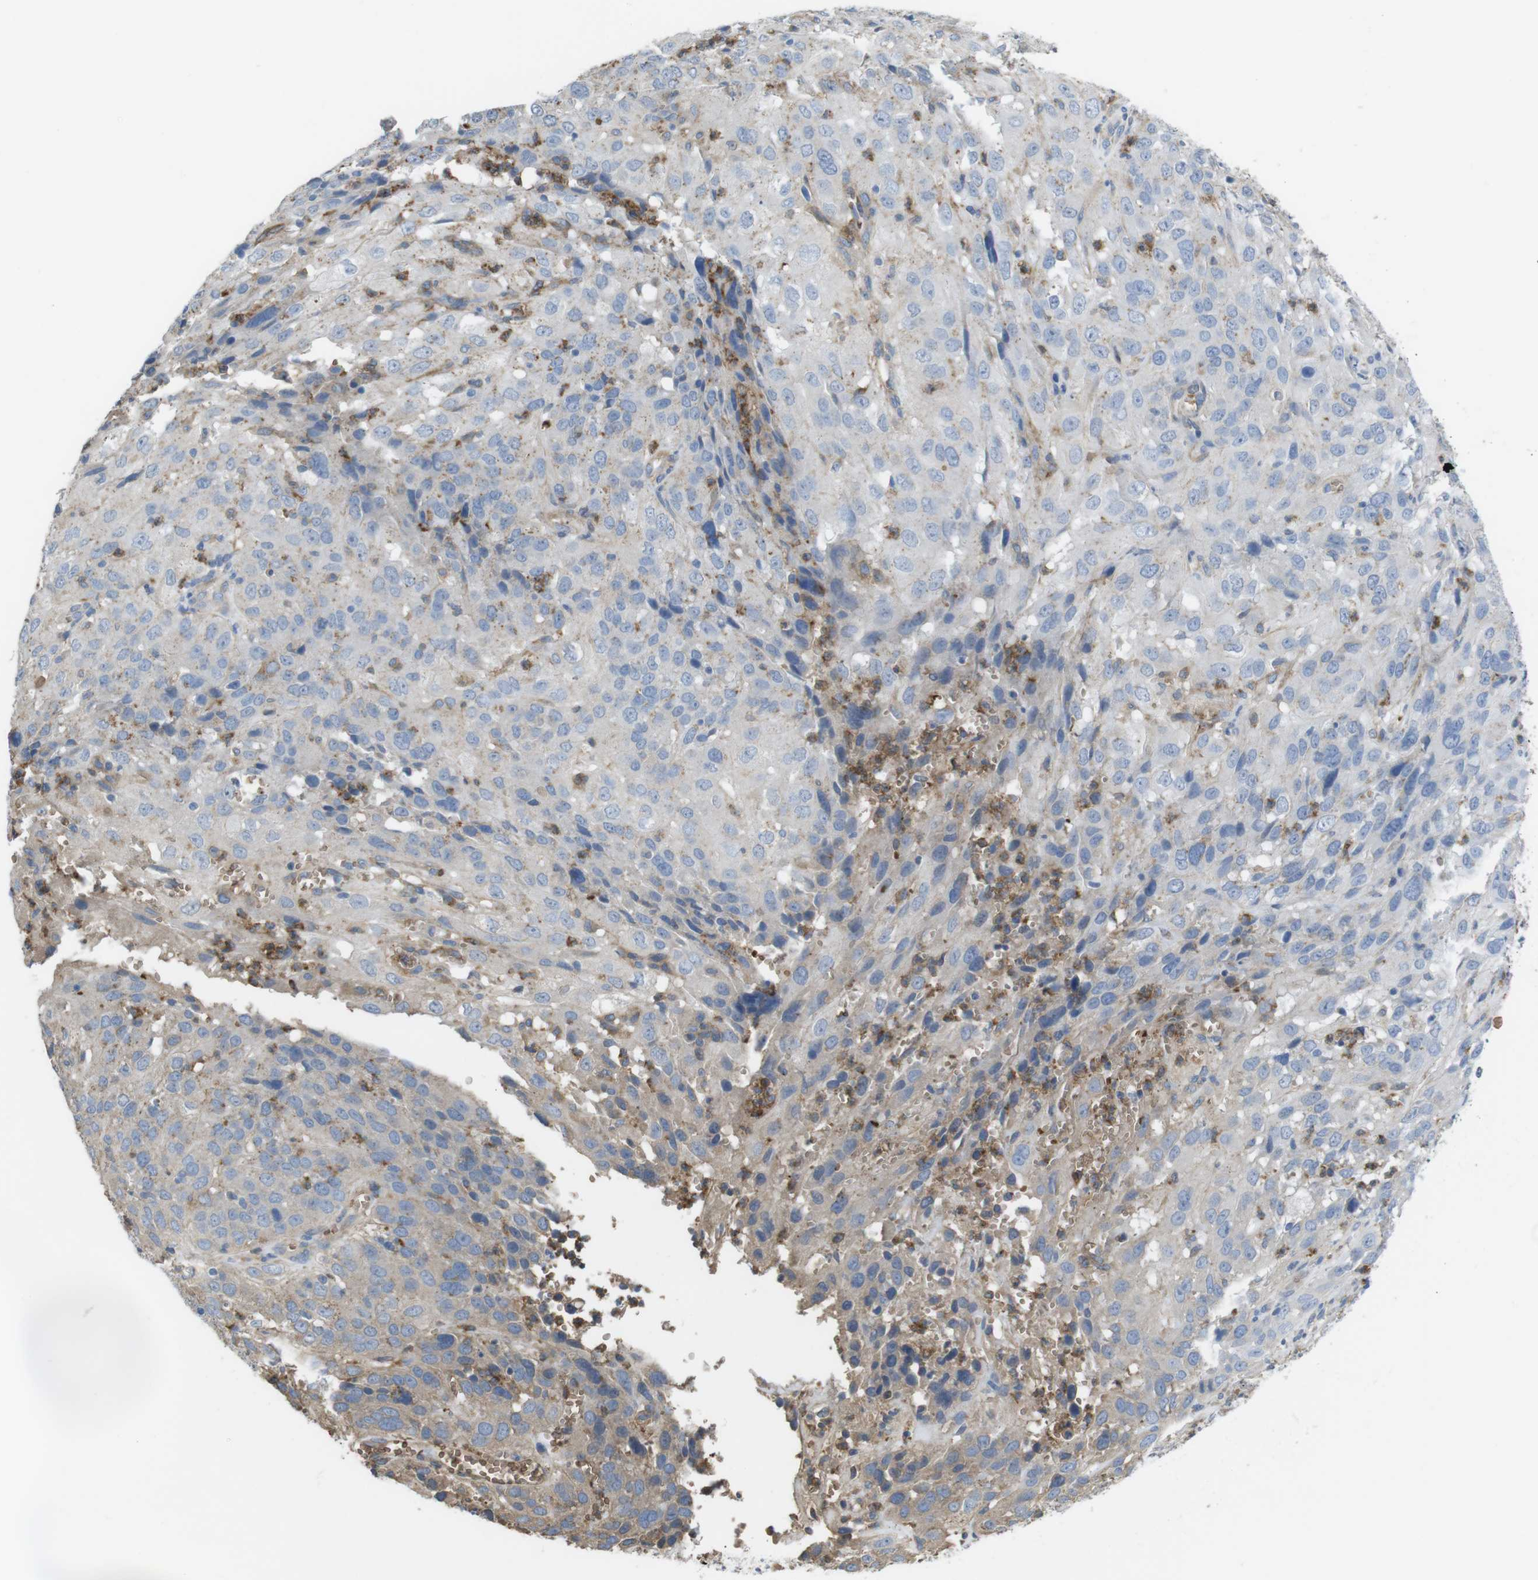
{"staining": {"intensity": "negative", "quantity": "none", "location": "none"}, "tissue": "cervical cancer", "cell_type": "Tumor cells", "image_type": "cancer", "snomed": [{"axis": "morphology", "description": "Squamous cell carcinoma, NOS"}, {"axis": "topography", "description": "Cervix"}], "caption": "The micrograph exhibits no significant staining in tumor cells of squamous cell carcinoma (cervical). Nuclei are stained in blue.", "gene": "CYBRD1", "patient": {"sex": "female", "age": 32}}